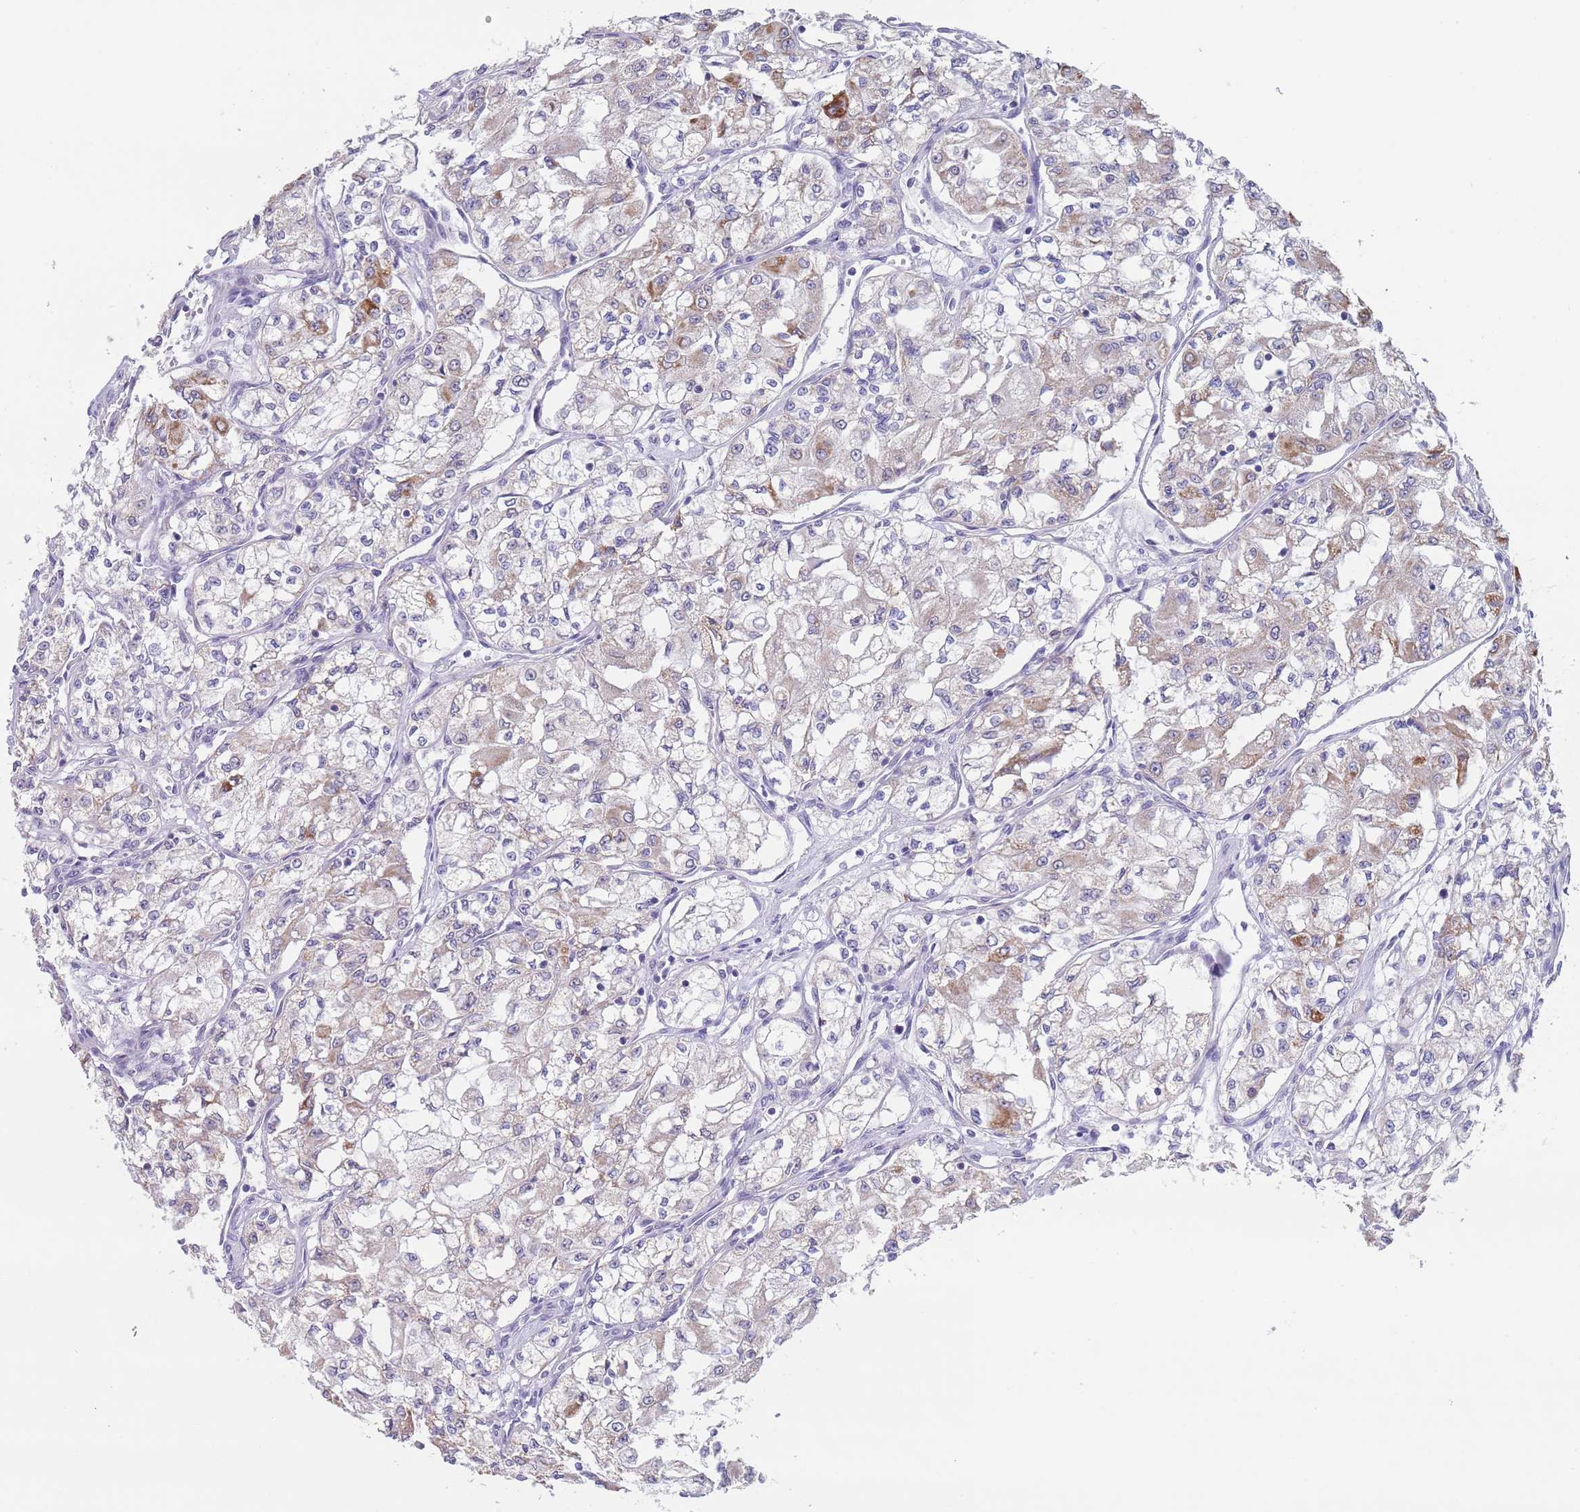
{"staining": {"intensity": "moderate", "quantity": "<25%", "location": "cytoplasmic/membranous"}, "tissue": "renal cancer", "cell_type": "Tumor cells", "image_type": "cancer", "snomed": [{"axis": "morphology", "description": "Adenocarcinoma, NOS"}, {"axis": "topography", "description": "Kidney"}], "caption": "This is a photomicrograph of IHC staining of renal adenocarcinoma, which shows moderate staining in the cytoplasmic/membranous of tumor cells.", "gene": "SPIRE2", "patient": {"sex": "male", "age": 59}}